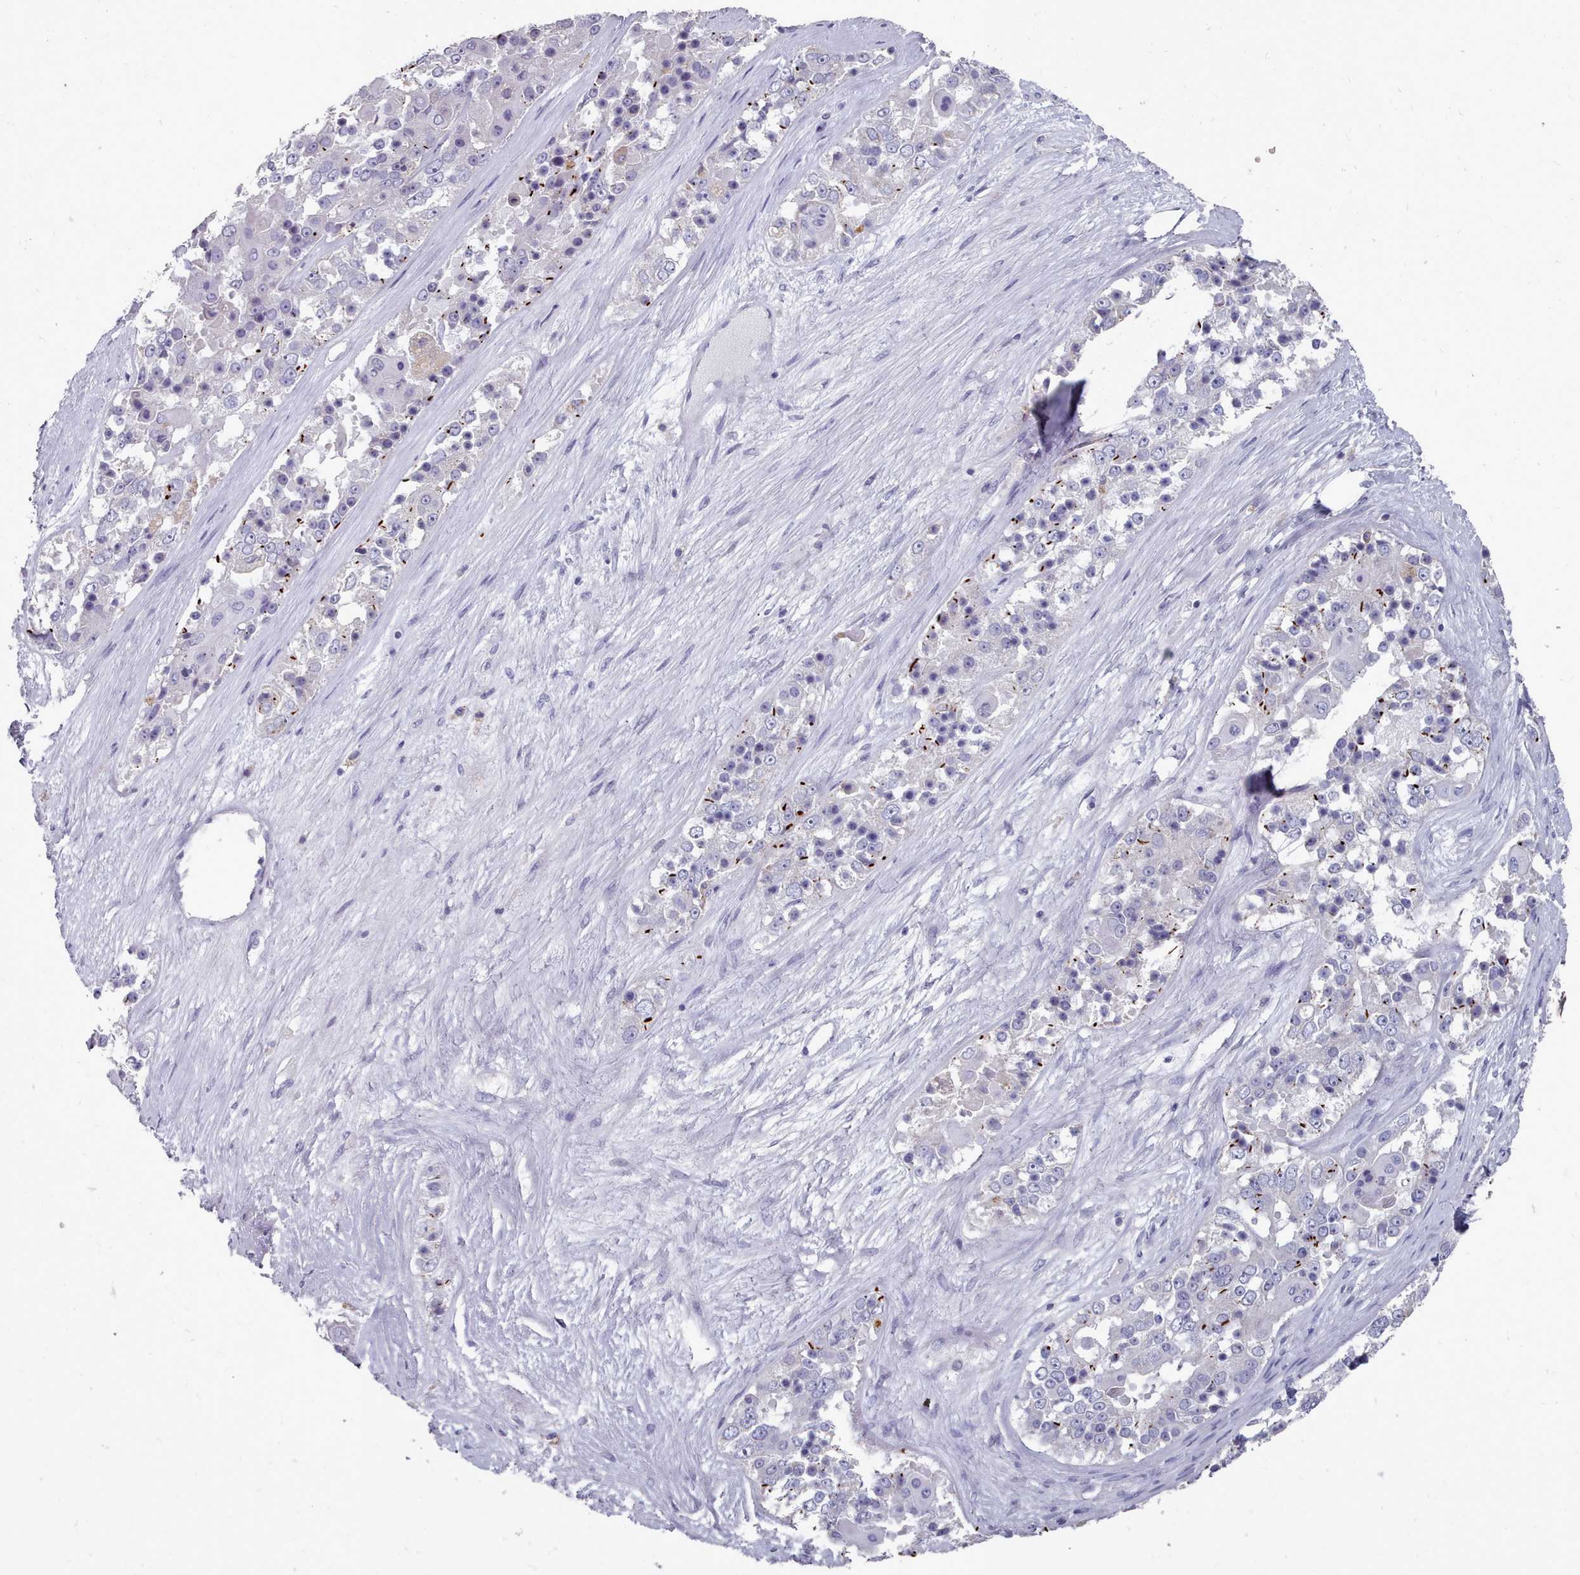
{"staining": {"intensity": "strong", "quantity": "<25%", "location": "cytoplasmic/membranous"}, "tissue": "ovarian cancer", "cell_type": "Tumor cells", "image_type": "cancer", "snomed": [{"axis": "morphology", "description": "Carcinoma, endometroid"}, {"axis": "topography", "description": "Ovary"}], "caption": "DAB (3,3'-diaminobenzidine) immunohistochemical staining of human ovarian cancer displays strong cytoplasmic/membranous protein positivity in about <25% of tumor cells.", "gene": "OTULINL", "patient": {"sex": "female", "age": 51}}